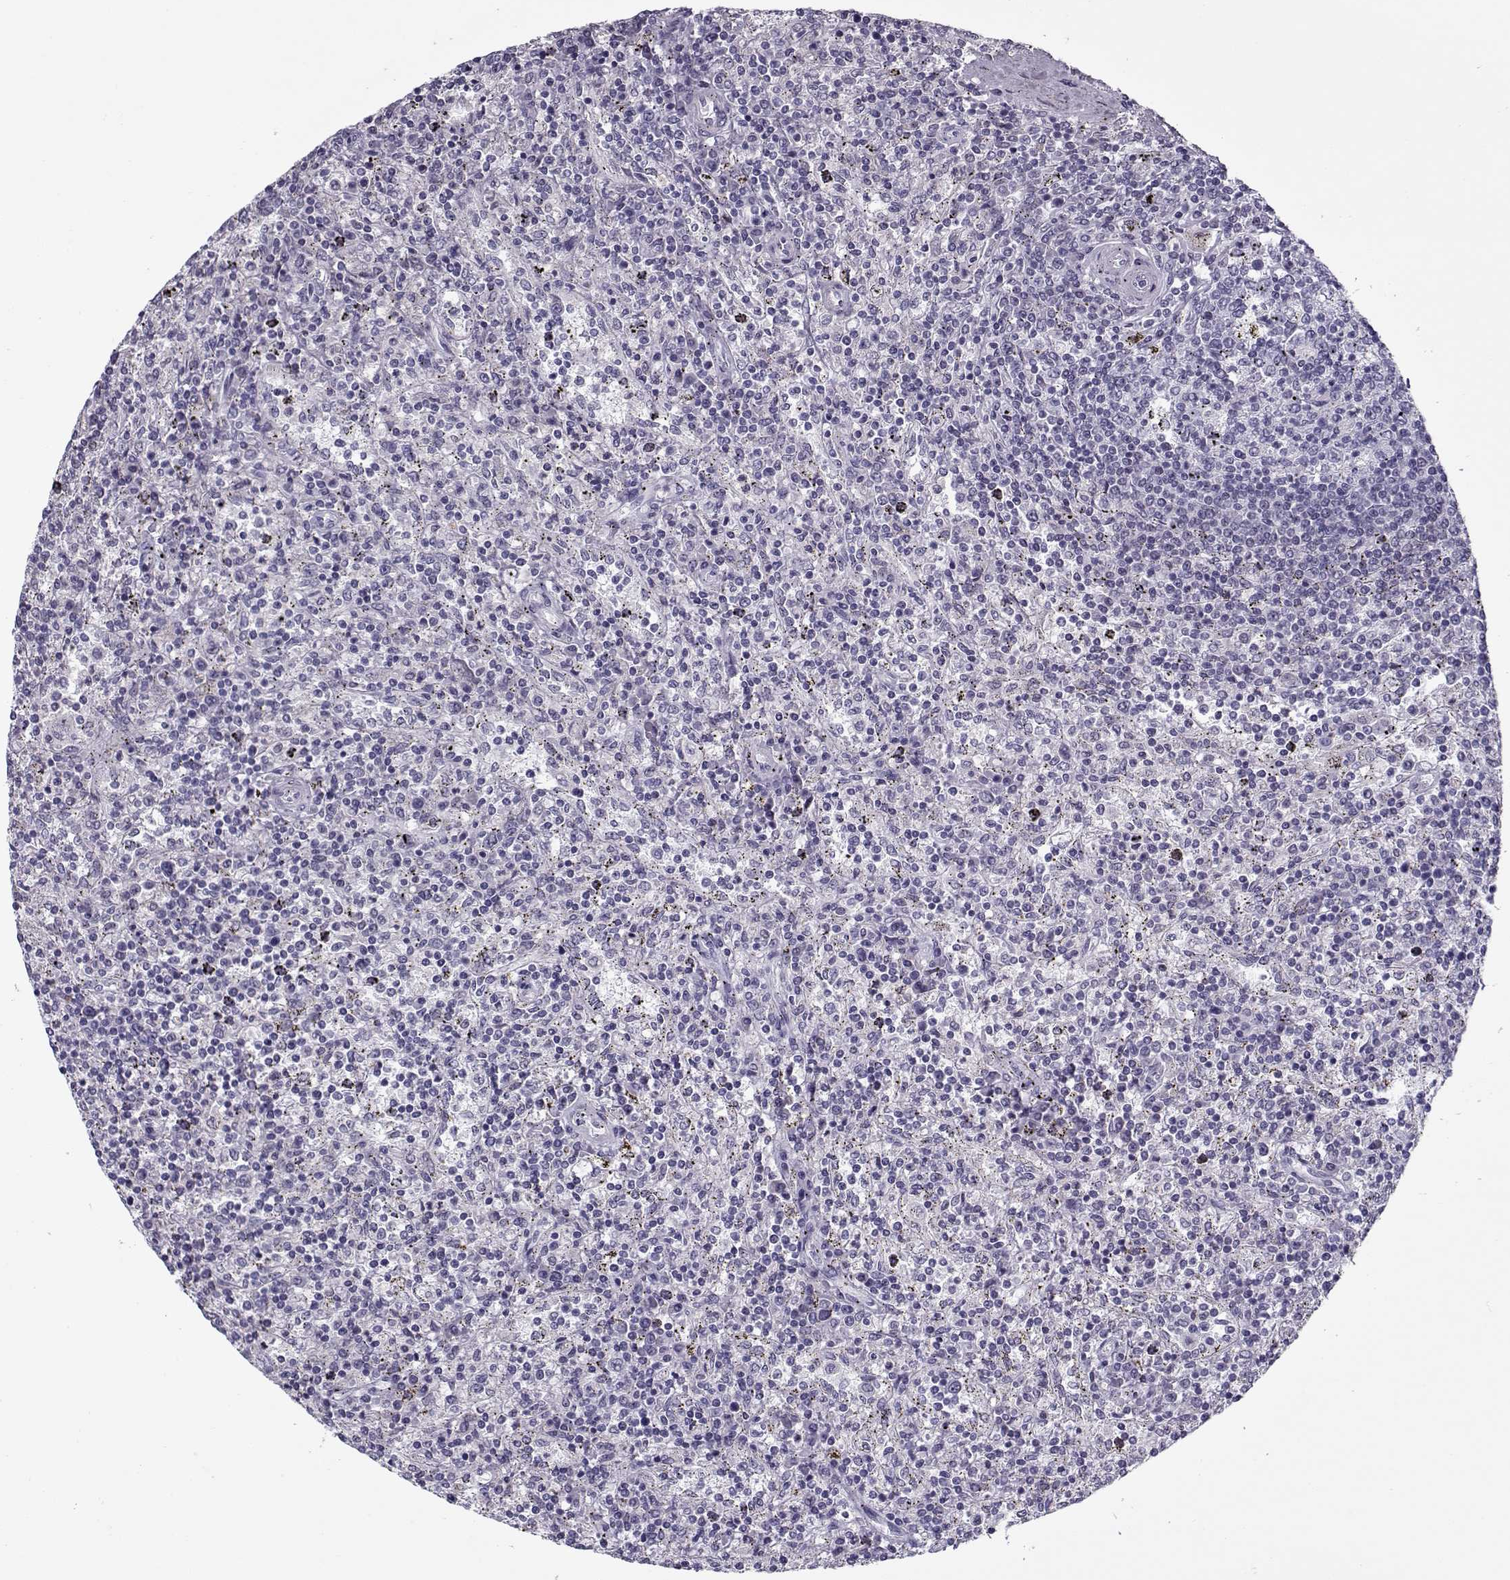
{"staining": {"intensity": "negative", "quantity": "none", "location": "none"}, "tissue": "lymphoma", "cell_type": "Tumor cells", "image_type": "cancer", "snomed": [{"axis": "morphology", "description": "Malignant lymphoma, non-Hodgkin's type, Low grade"}, {"axis": "topography", "description": "Spleen"}], "caption": "Tumor cells are negative for brown protein staining in lymphoma.", "gene": "CIBAR1", "patient": {"sex": "male", "age": 62}}